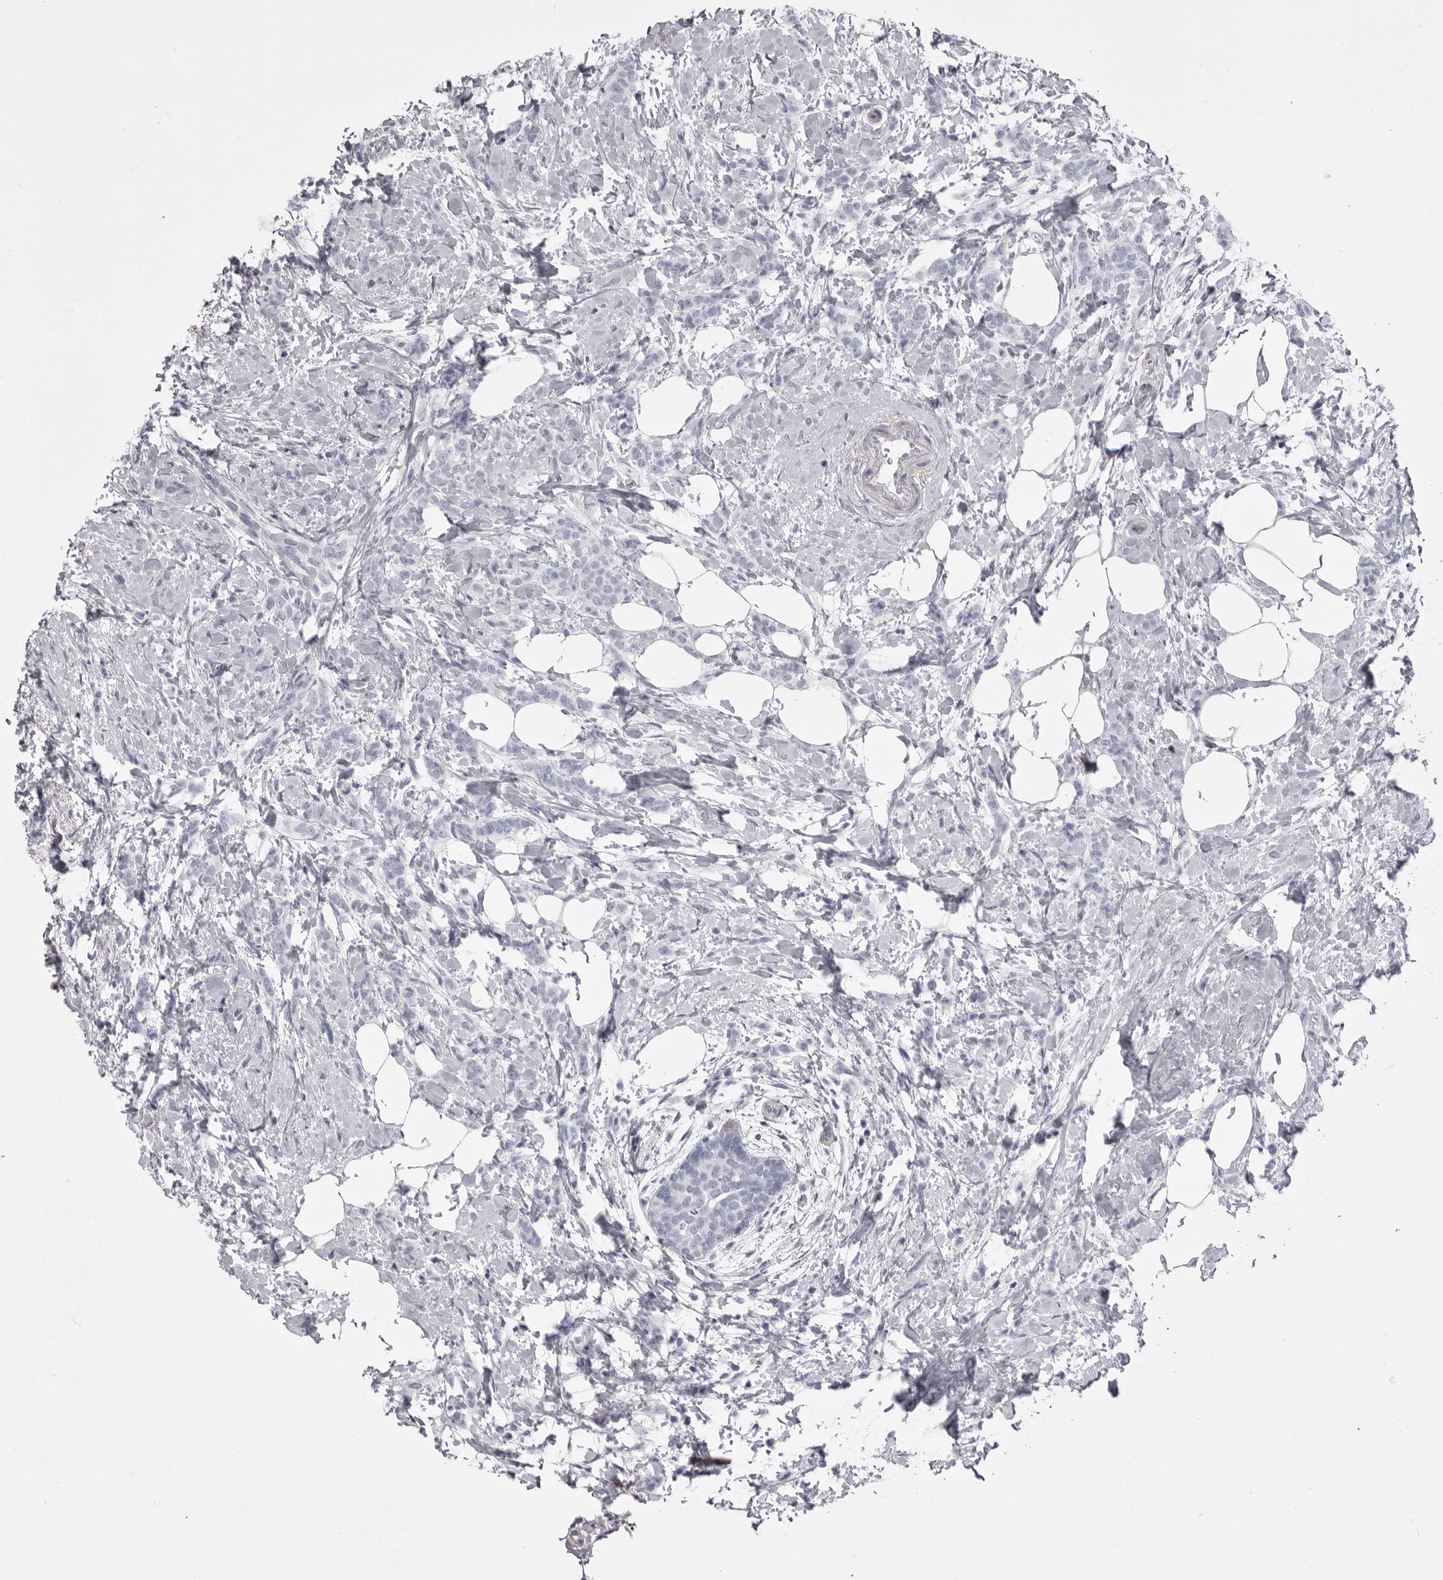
{"staining": {"intensity": "negative", "quantity": "none", "location": "none"}, "tissue": "breast cancer", "cell_type": "Tumor cells", "image_type": "cancer", "snomed": [{"axis": "morphology", "description": "Lobular carcinoma, in situ"}, {"axis": "morphology", "description": "Lobular carcinoma"}, {"axis": "topography", "description": "Breast"}], "caption": "The photomicrograph reveals no staining of tumor cells in breast cancer.", "gene": "ANK2", "patient": {"sex": "female", "age": 41}}